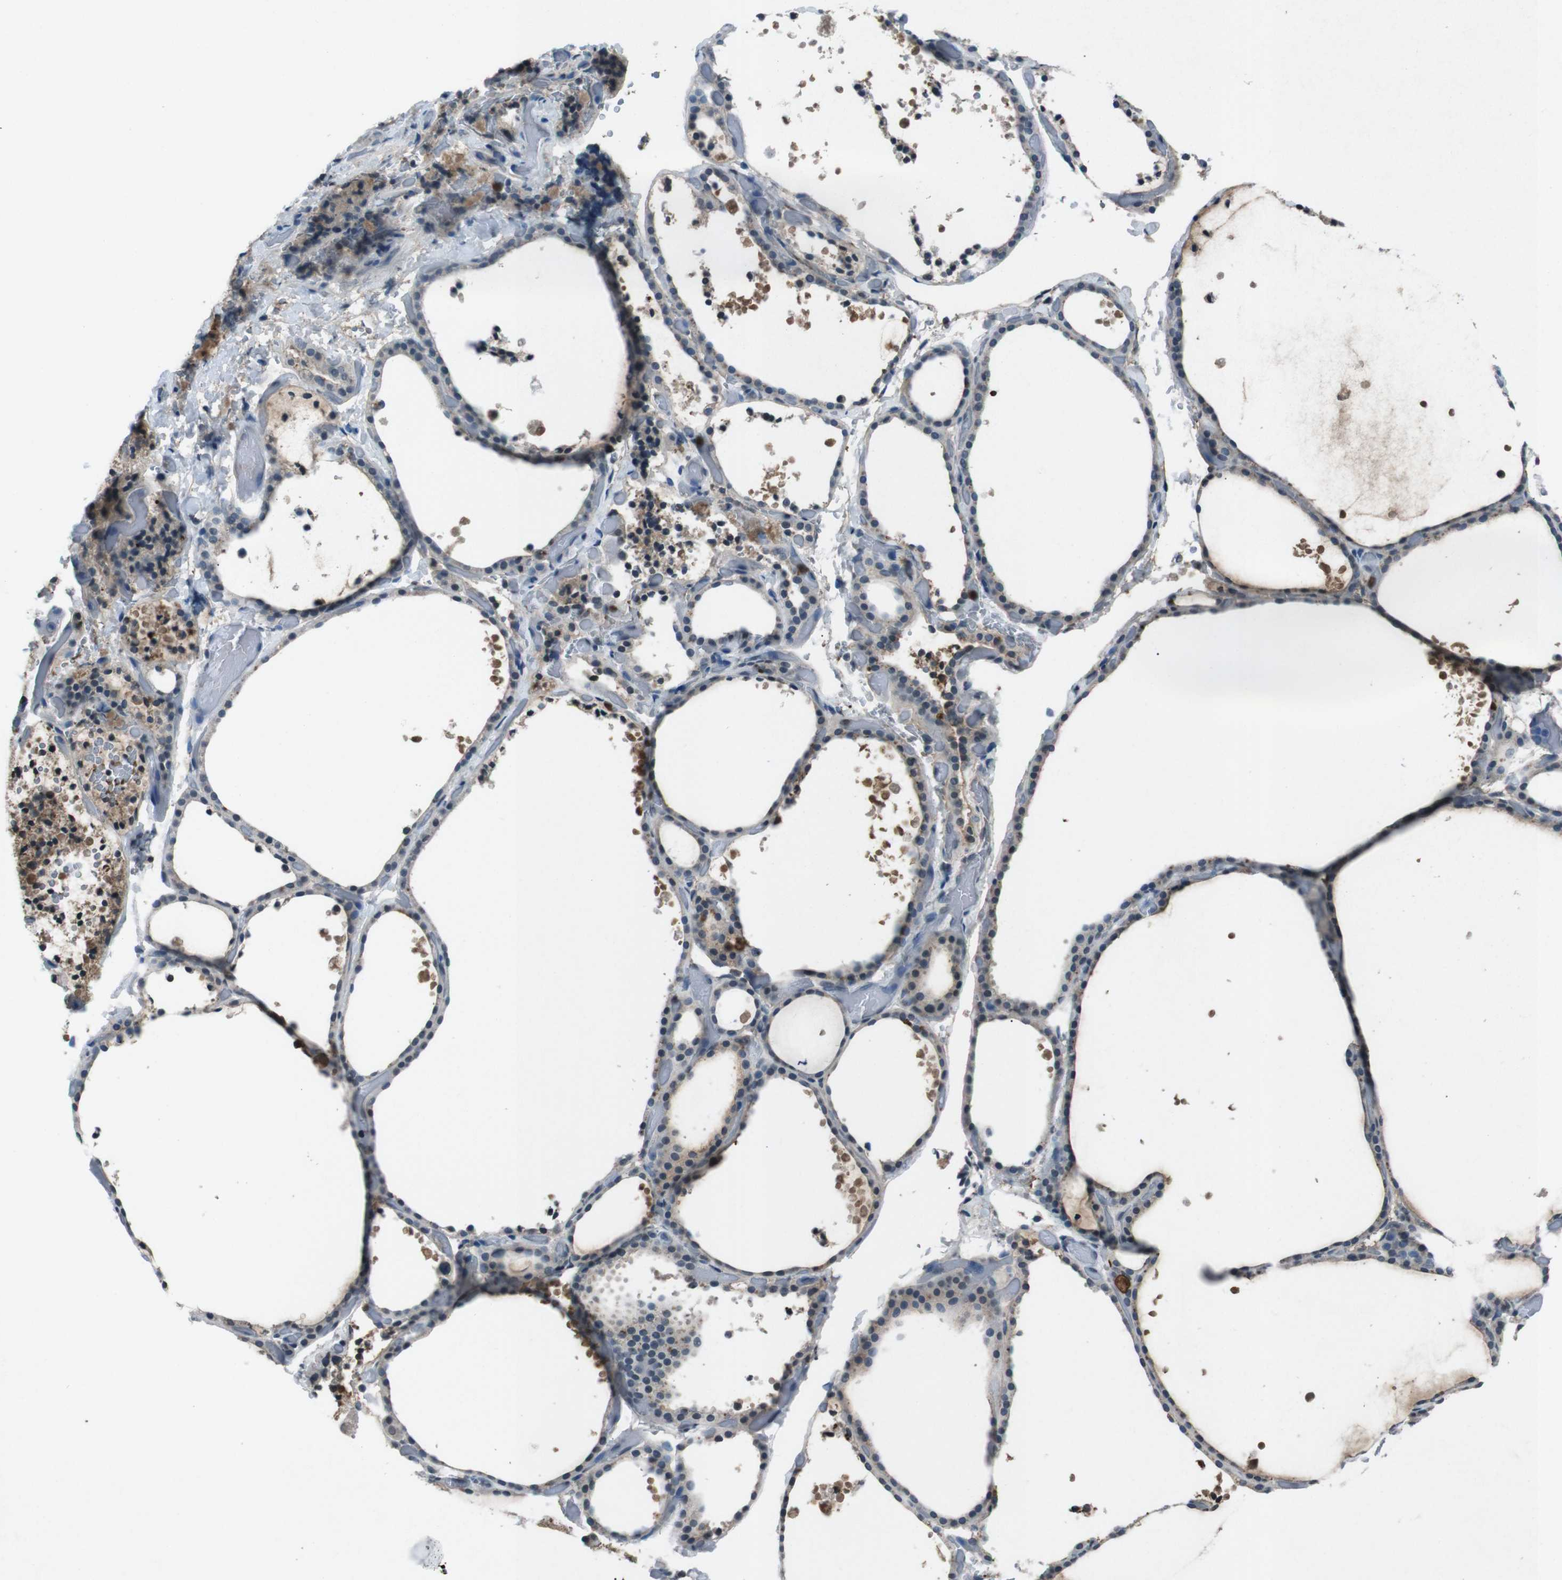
{"staining": {"intensity": "moderate", "quantity": "25%-75%", "location": "cytoplasmic/membranous"}, "tissue": "thyroid gland", "cell_type": "Glandular cells", "image_type": "normal", "snomed": [{"axis": "morphology", "description": "Normal tissue, NOS"}, {"axis": "topography", "description": "Thyroid gland"}], "caption": "Thyroid gland stained for a protein (brown) reveals moderate cytoplasmic/membranous positive expression in approximately 25%-75% of glandular cells.", "gene": "UGT1A6", "patient": {"sex": "female", "age": 44}}